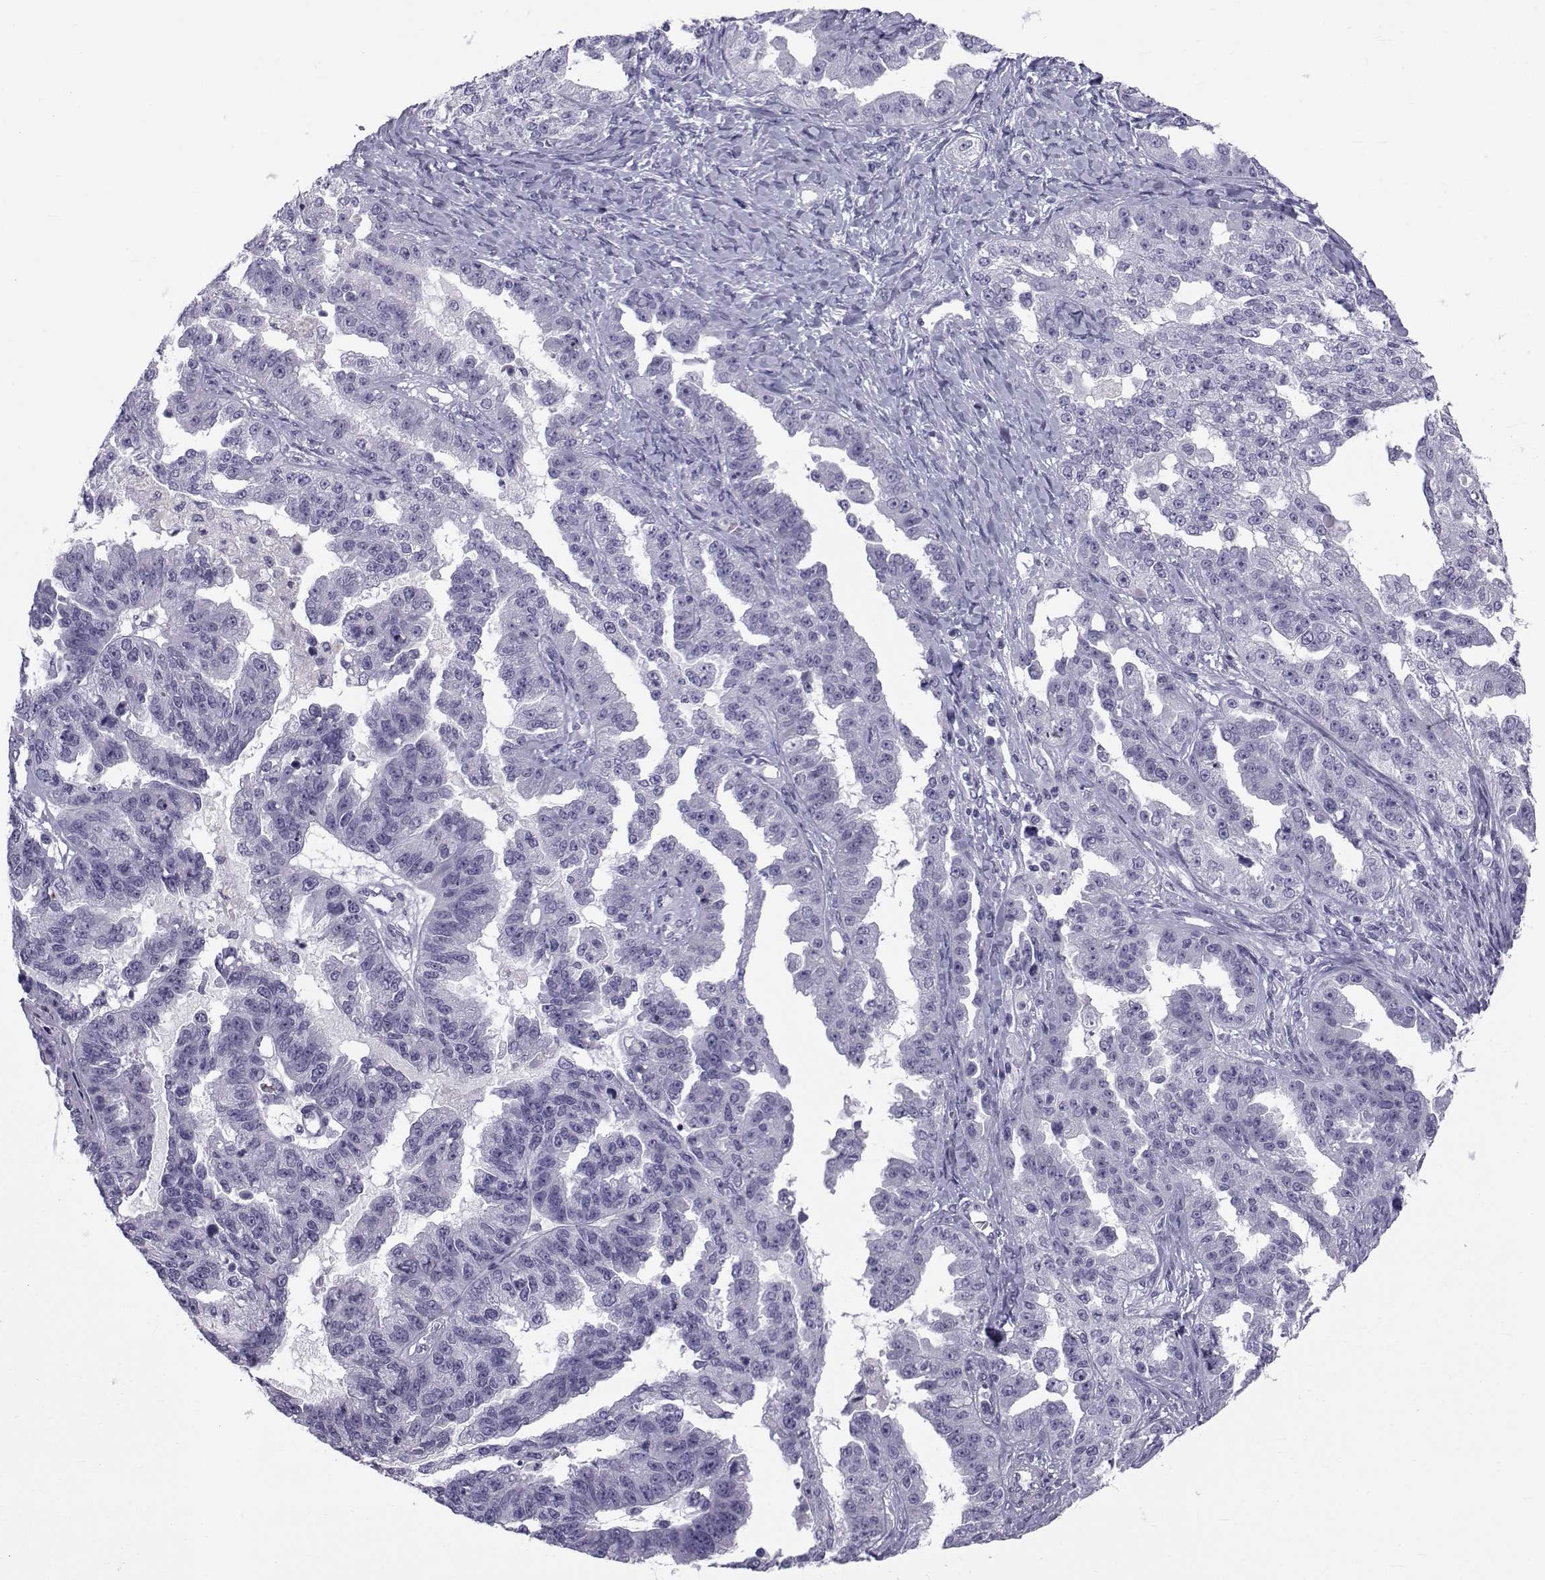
{"staining": {"intensity": "negative", "quantity": "none", "location": "none"}, "tissue": "ovarian cancer", "cell_type": "Tumor cells", "image_type": "cancer", "snomed": [{"axis": "morphology", "description": "Cystadenocarcinoma, serous, NOS"}, {"axis": "topography", "description": "Ovary"}], "caption": "DAB (3,3'-diaminobenzidine) immunohistochemical staining of serous cystadenocarcinoma (ovarian) reveals no significant expression in tumor cells.", "gene": "SPANXD", "patient": {"sex": "female", "age": 58}}